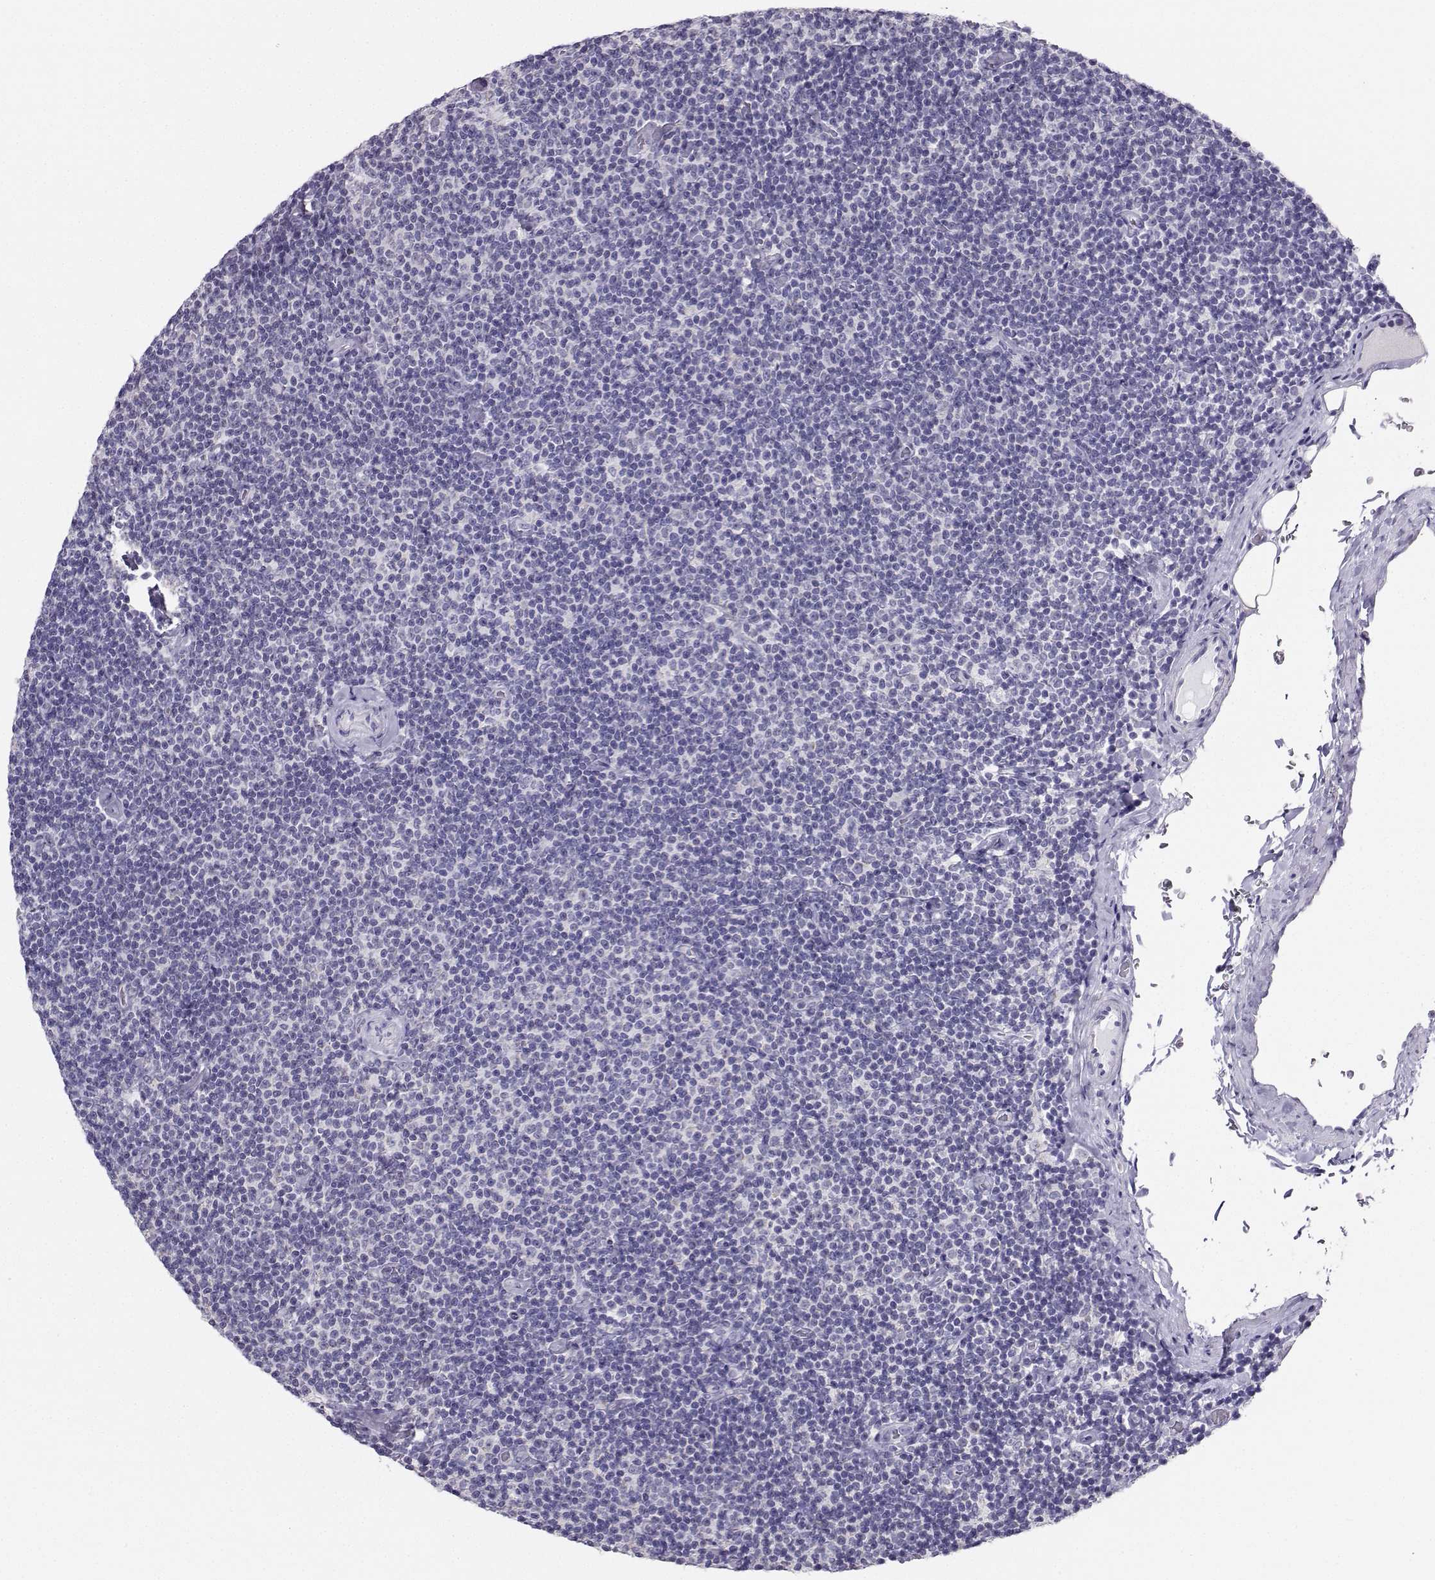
{"staining": {"intensity": "negative", "quantity": "none", "location": "none"}, "tissue": "lymphoma", "cell_type": "Tumor cells", "image_type": "cancer", "snomed": [{"axis": "morphology", "description": "Malignant lymphoma, non-Hodgkin's type, Low grade"}, {"axis": "topography", "description": "Lymph node"}], "caption": "Tumor cells are negative for brown protein staining in low-grade malignant lymphoma, non-Hodgkin's type.", "gene": "AVP", "patient": {"sex": "male", "age": 81}}